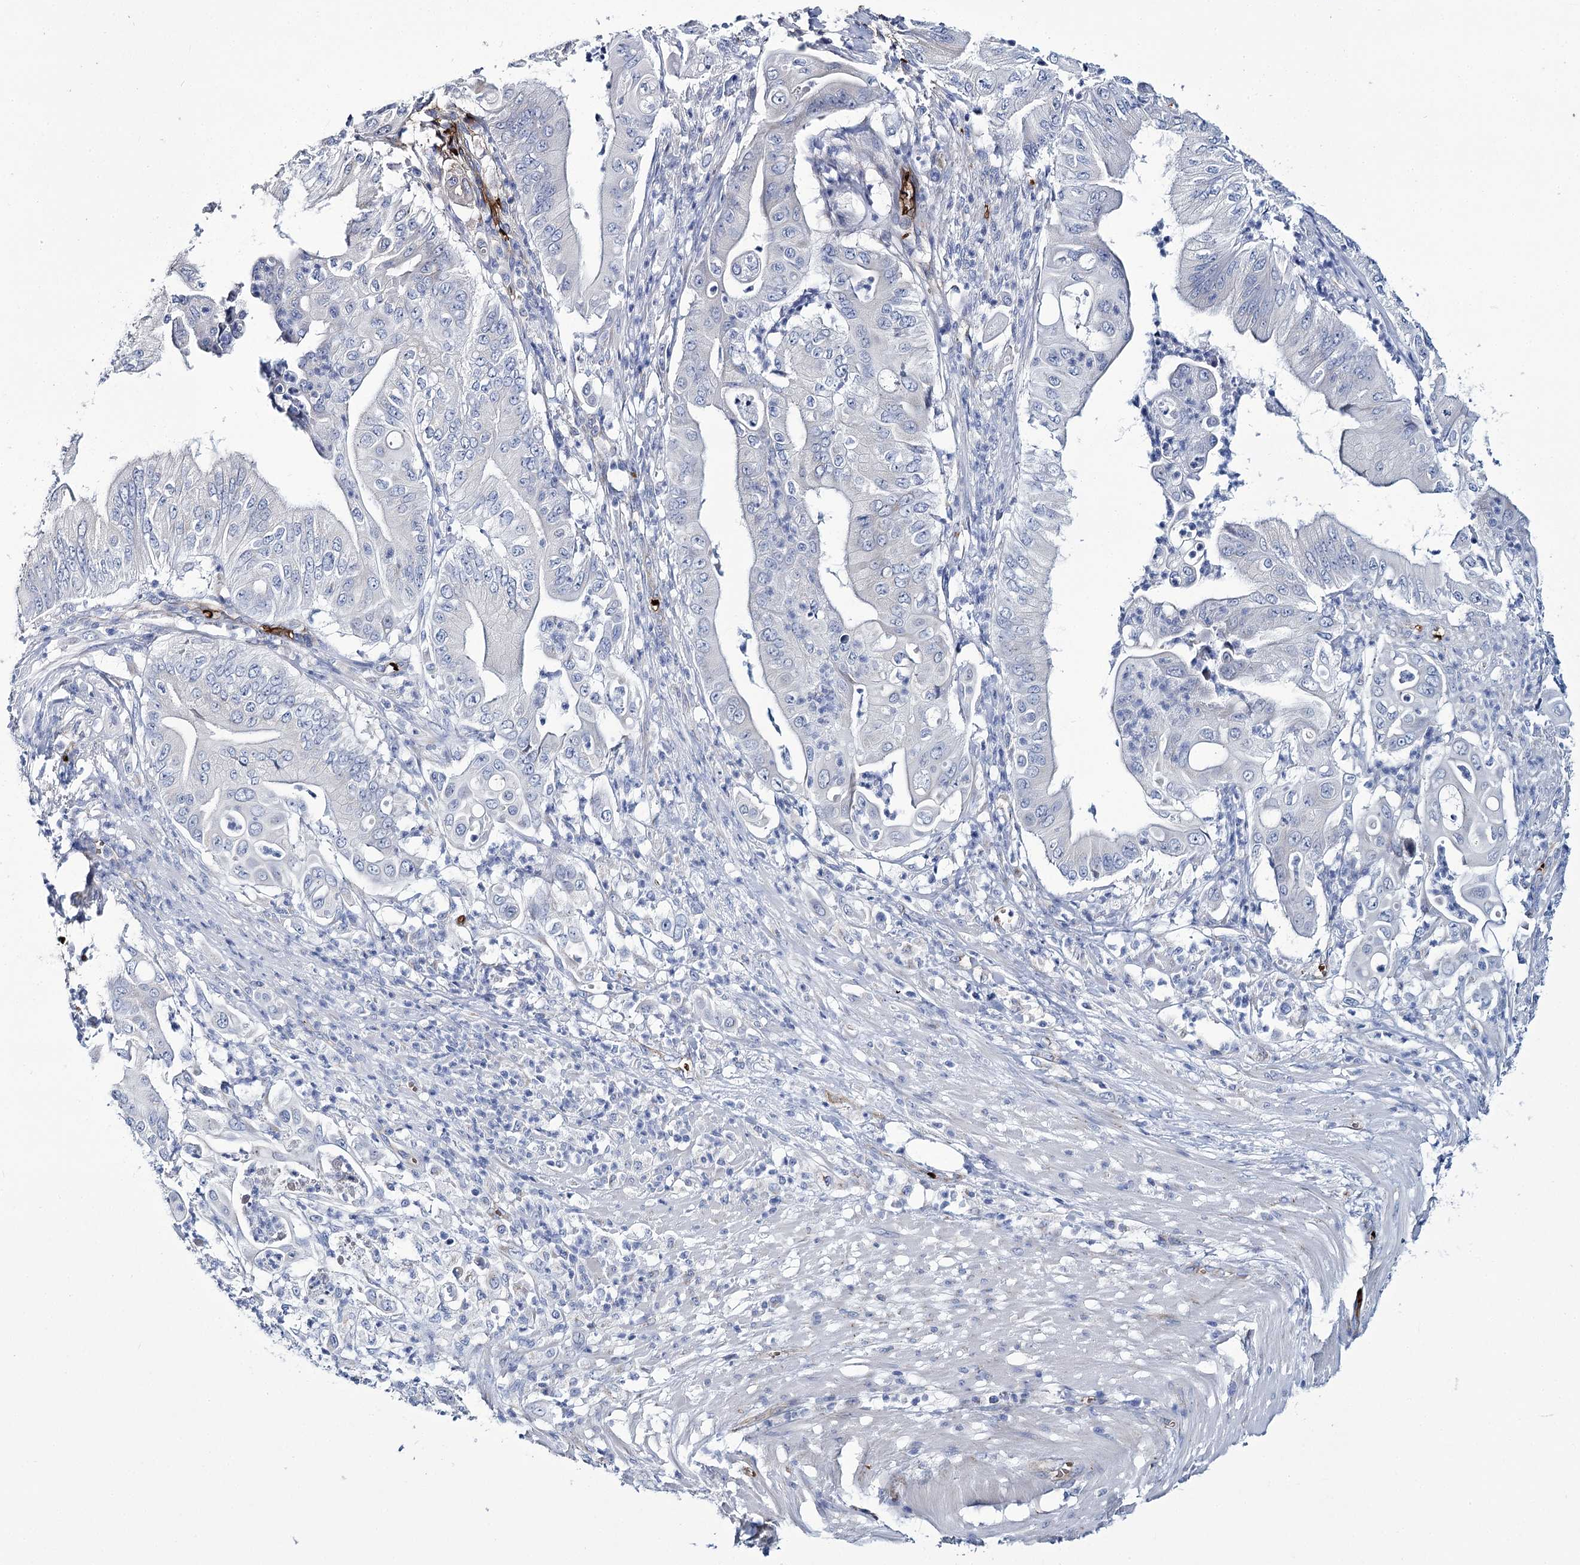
{"staining": {"intensity": "negative", "quantity": "none", "location": "none"}, "tissue": "pancreatic cancer", "cell_type": "Tumor cells", "image_type": "cancer", "snomed": [{"axis": "morphology", "description": "Adenocarcinoma, NOS"}, {"axis": "topography", "description": "Pancreas"}], "caption": "Tumor cells show no significant staining in adenocarcinoma (pancreatic). (IHC, brightfield microscopy, high magnification).", "gene": "GBF1", "patient": {"sex": "female", "age": 77}}